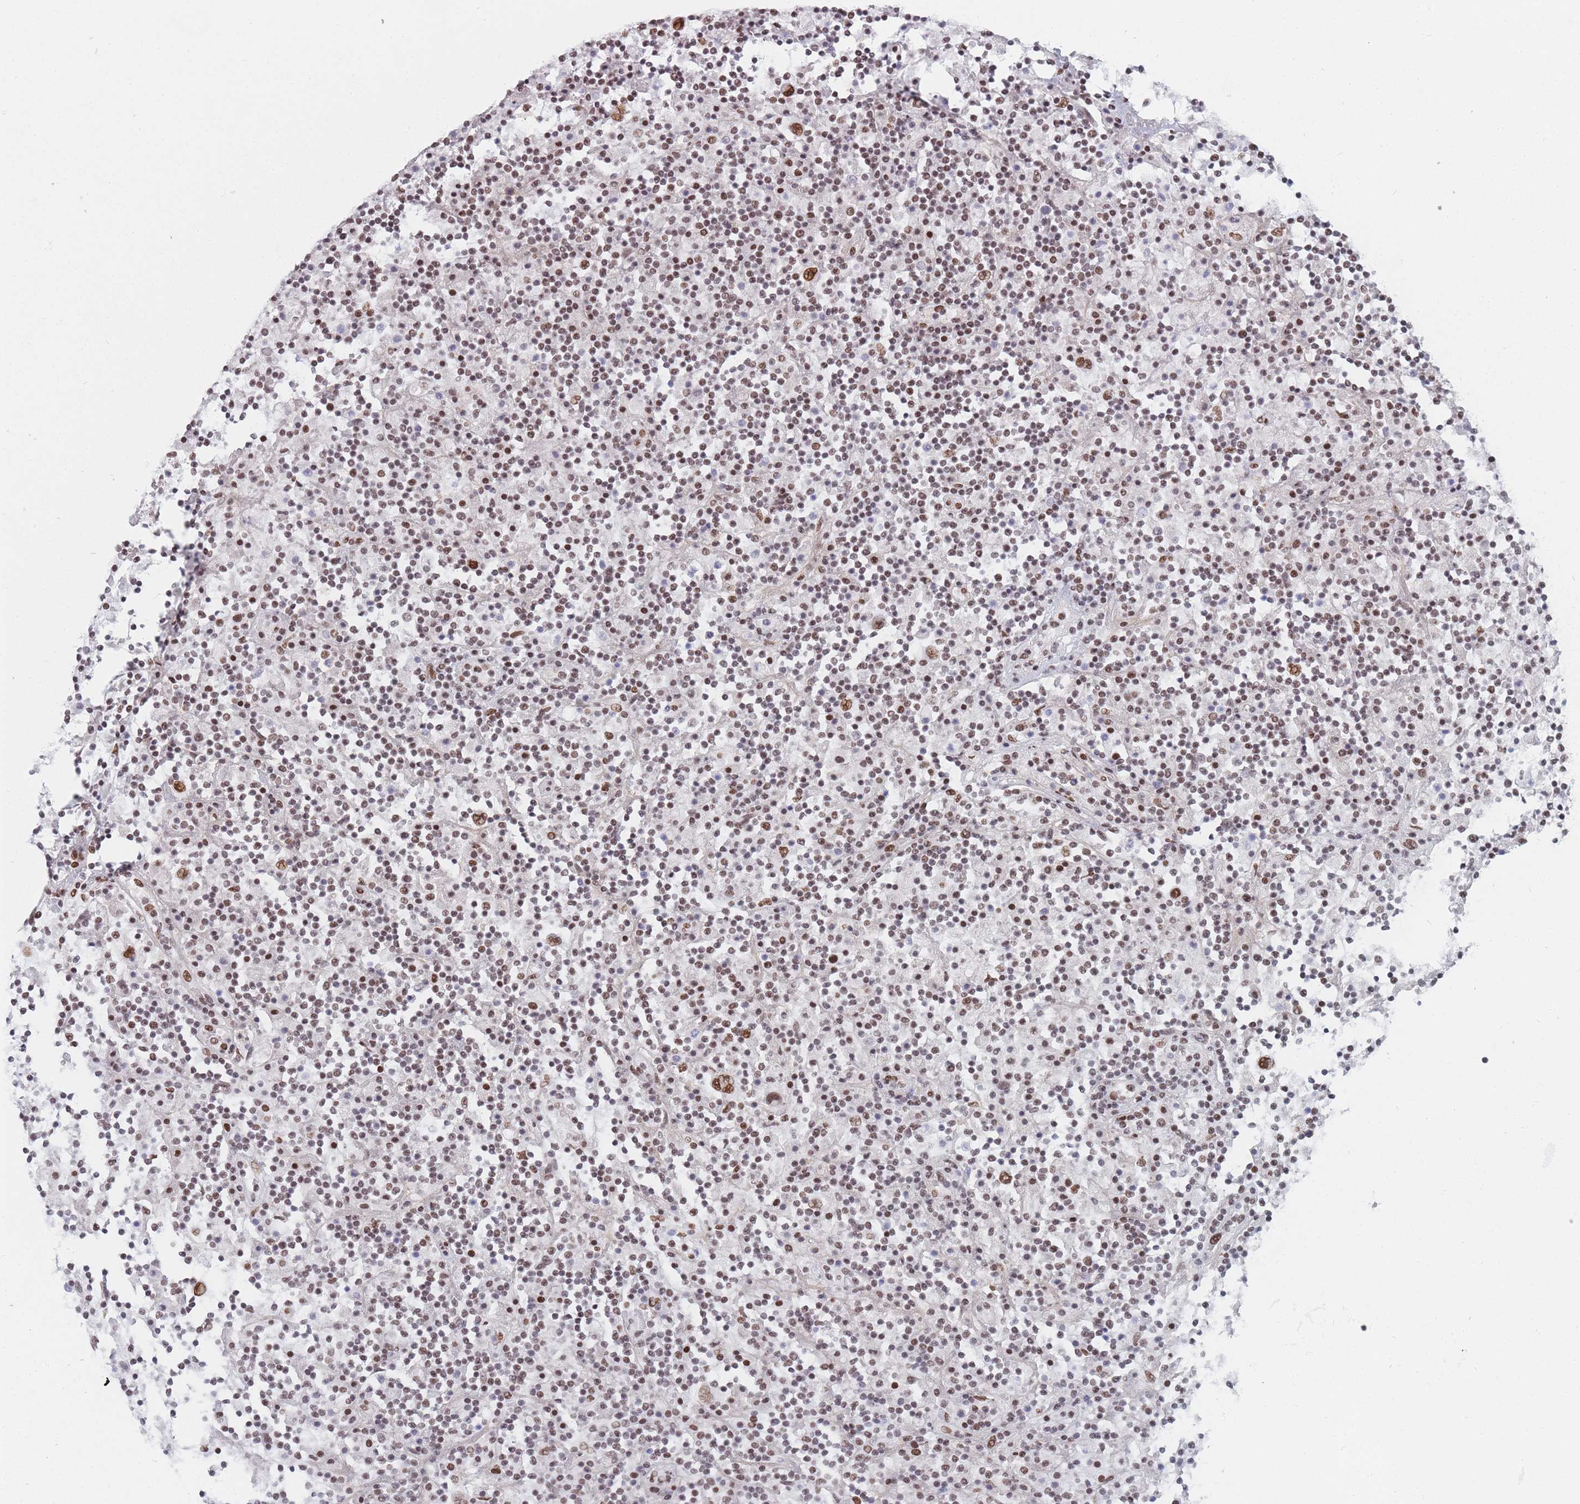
{"staining": {"intensity": "moderate", "quantity": ">75%", "location": "nuclear"}, "tissue": "lymphoma", "cell_type": "Tumor cells", "image_type": "cancer", "snomed": [{"axis": "morphology", "description": "Hodgkin's disease, NOS"}, {"axis": "topography", "description": "Lymph node"}], "caption": "The immunohistochemical stain highlights moderate nuclear staining in tumor cells of Hodgkin's disease tissue.", "gene": "SAFB2", "patient": {"sex": "male", "age": 70}}